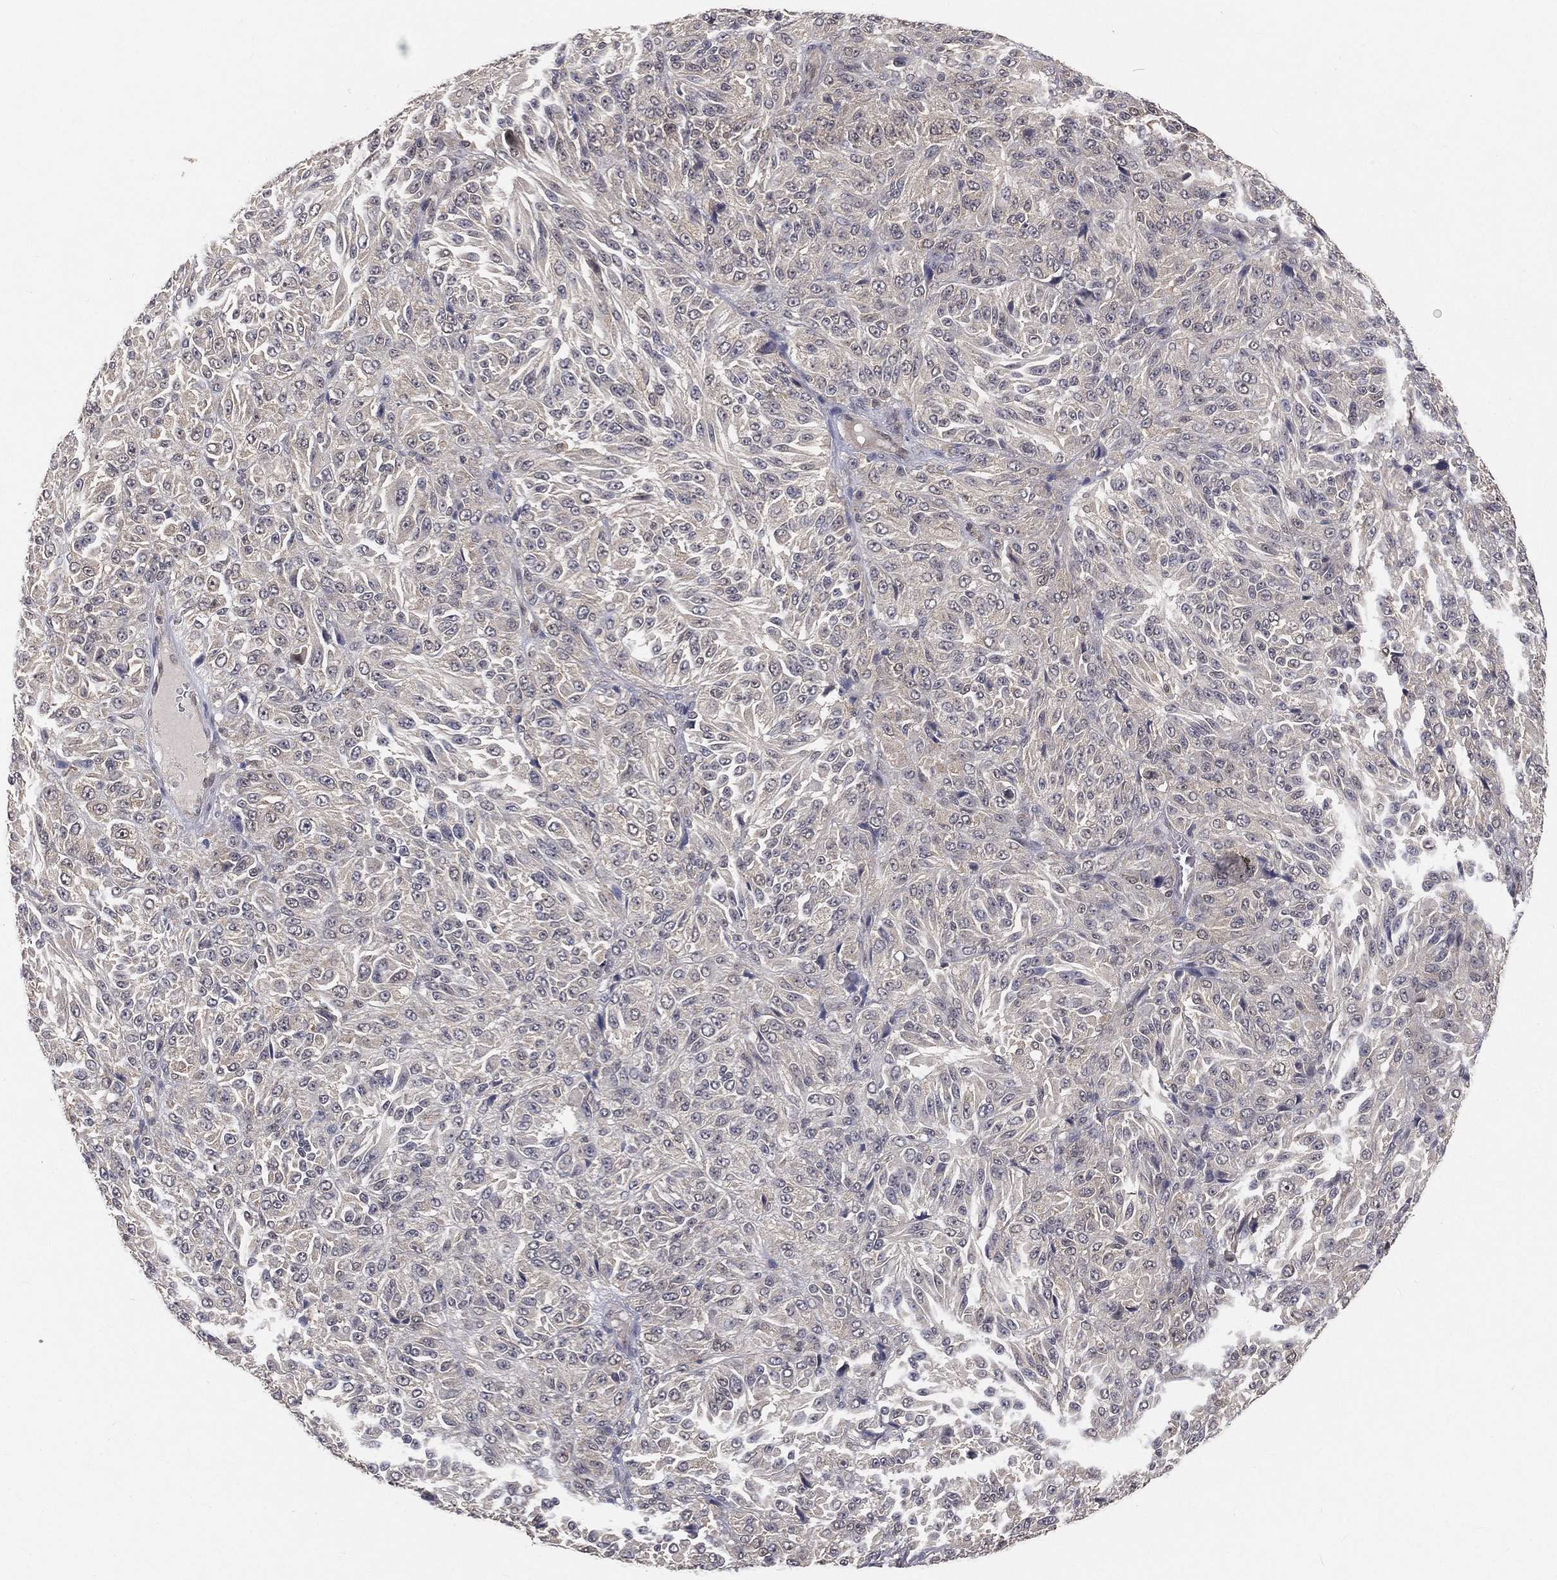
{"staining": {"intensity": "negative", "quantity": "none", "location": "none"}, "tissue": "melanoma", "cell_type": "Tumor cells", "image_type": "cancer", "snomed": [{"axis": "morphology", "description": "Malignant melanoma, Metastatic site"}, {"axis": "topography", "description": "Brain"}], "caption": "The histopathology image shows no staining of tumor cells in melanoma. The staining is performed using DAB brown chromogen with nuclei counter-stained in using hematoxylin.", "gene": "MAPK1", "patient": {"sex": "female", "age": 56}}